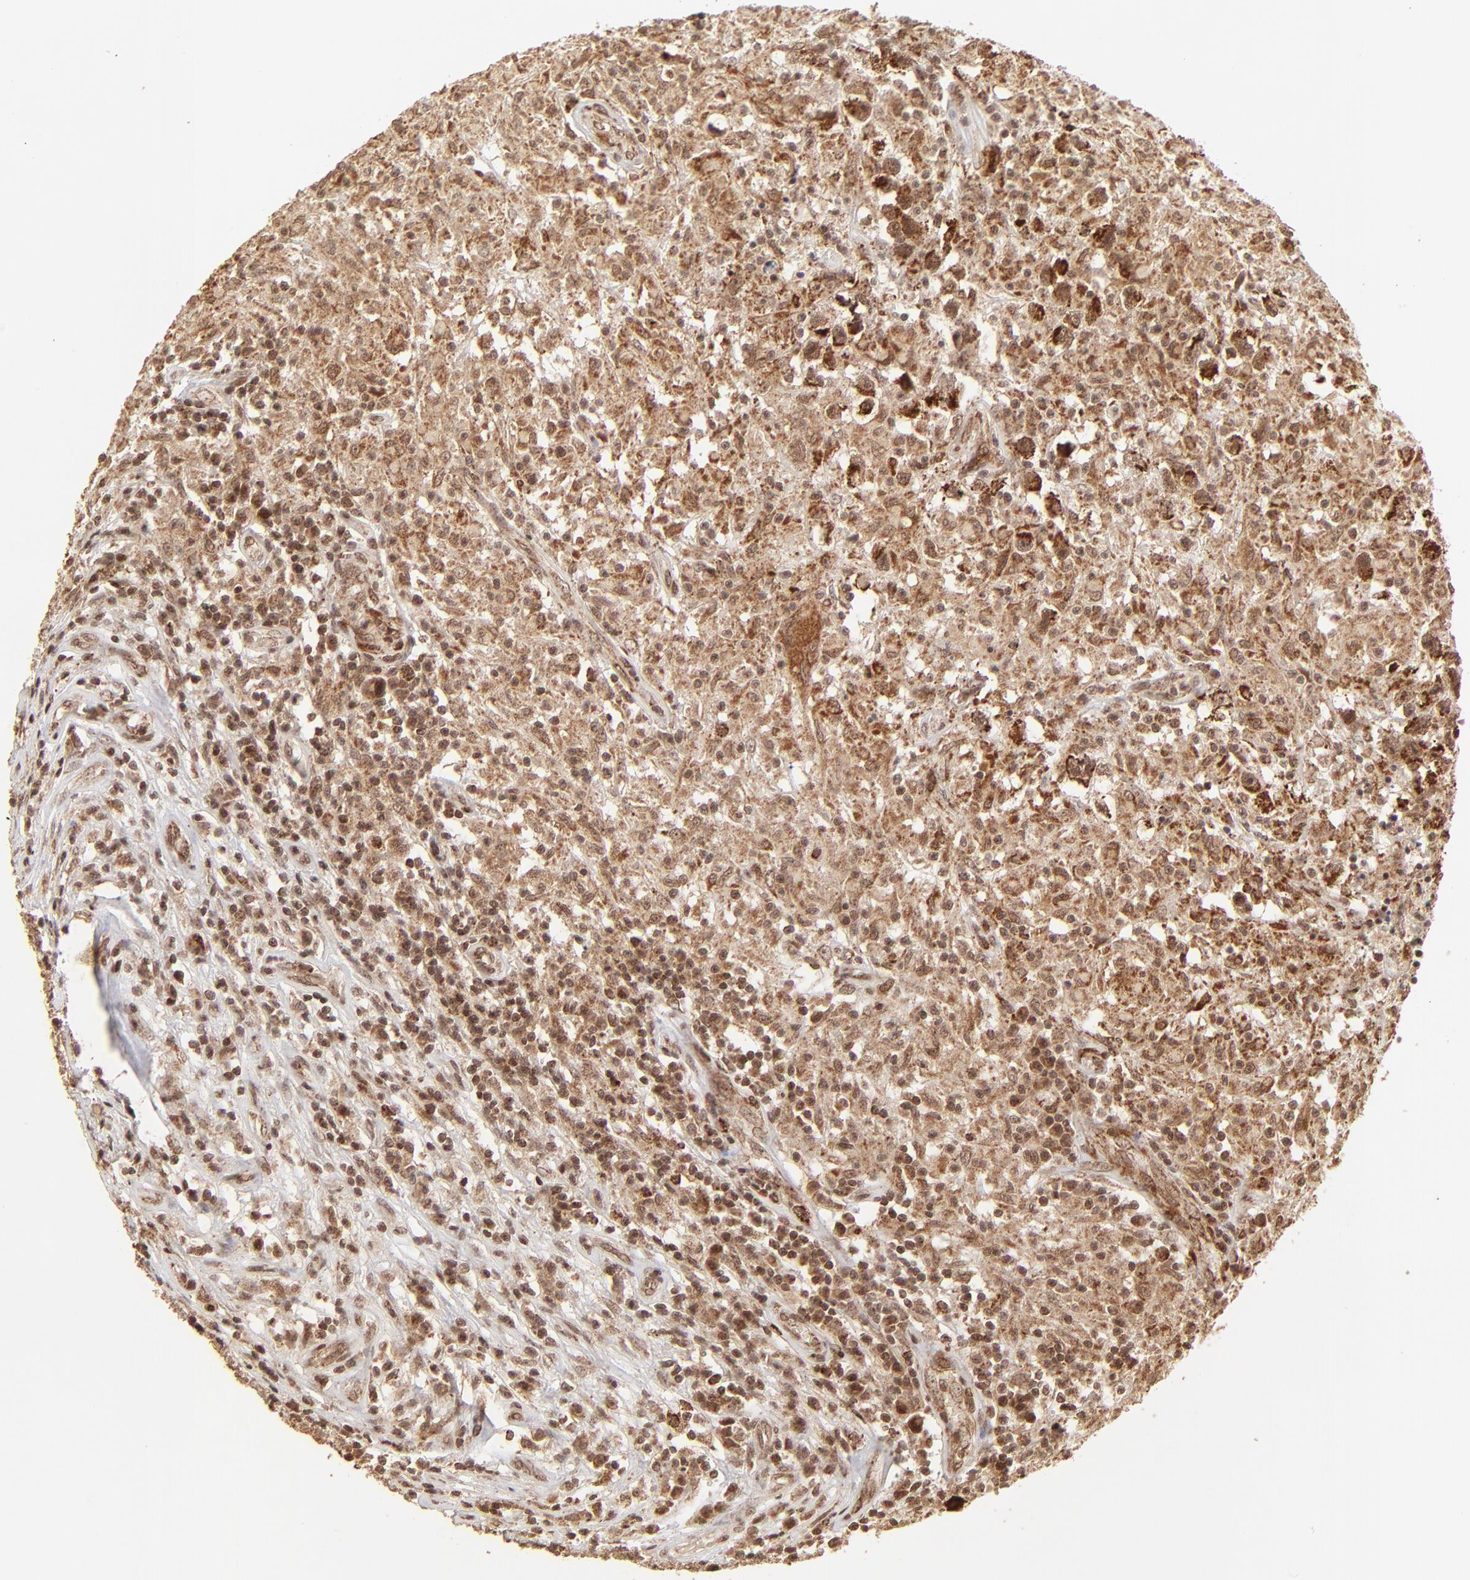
{"staining": {"intensity": "strong", "quantity": ">75%", "location": "cytoplasmic/membranous,nuclear"}, "tissue": "testis cancer", "cell_type": "Tumor cells", "image_type": "cancer", "snomed": [{"axis": "morphology", "description": "Seminoma, NOS"}, {"axis": "topography", "description": "Testis"}], "caption": "Tumor cells display high levels of strong cytoplasmic/membranous and nuclear expression in approximately >75% of cells in seminoma (testis).", "gene": "MED15", "patient": {"sex": "male", "age": 34}}